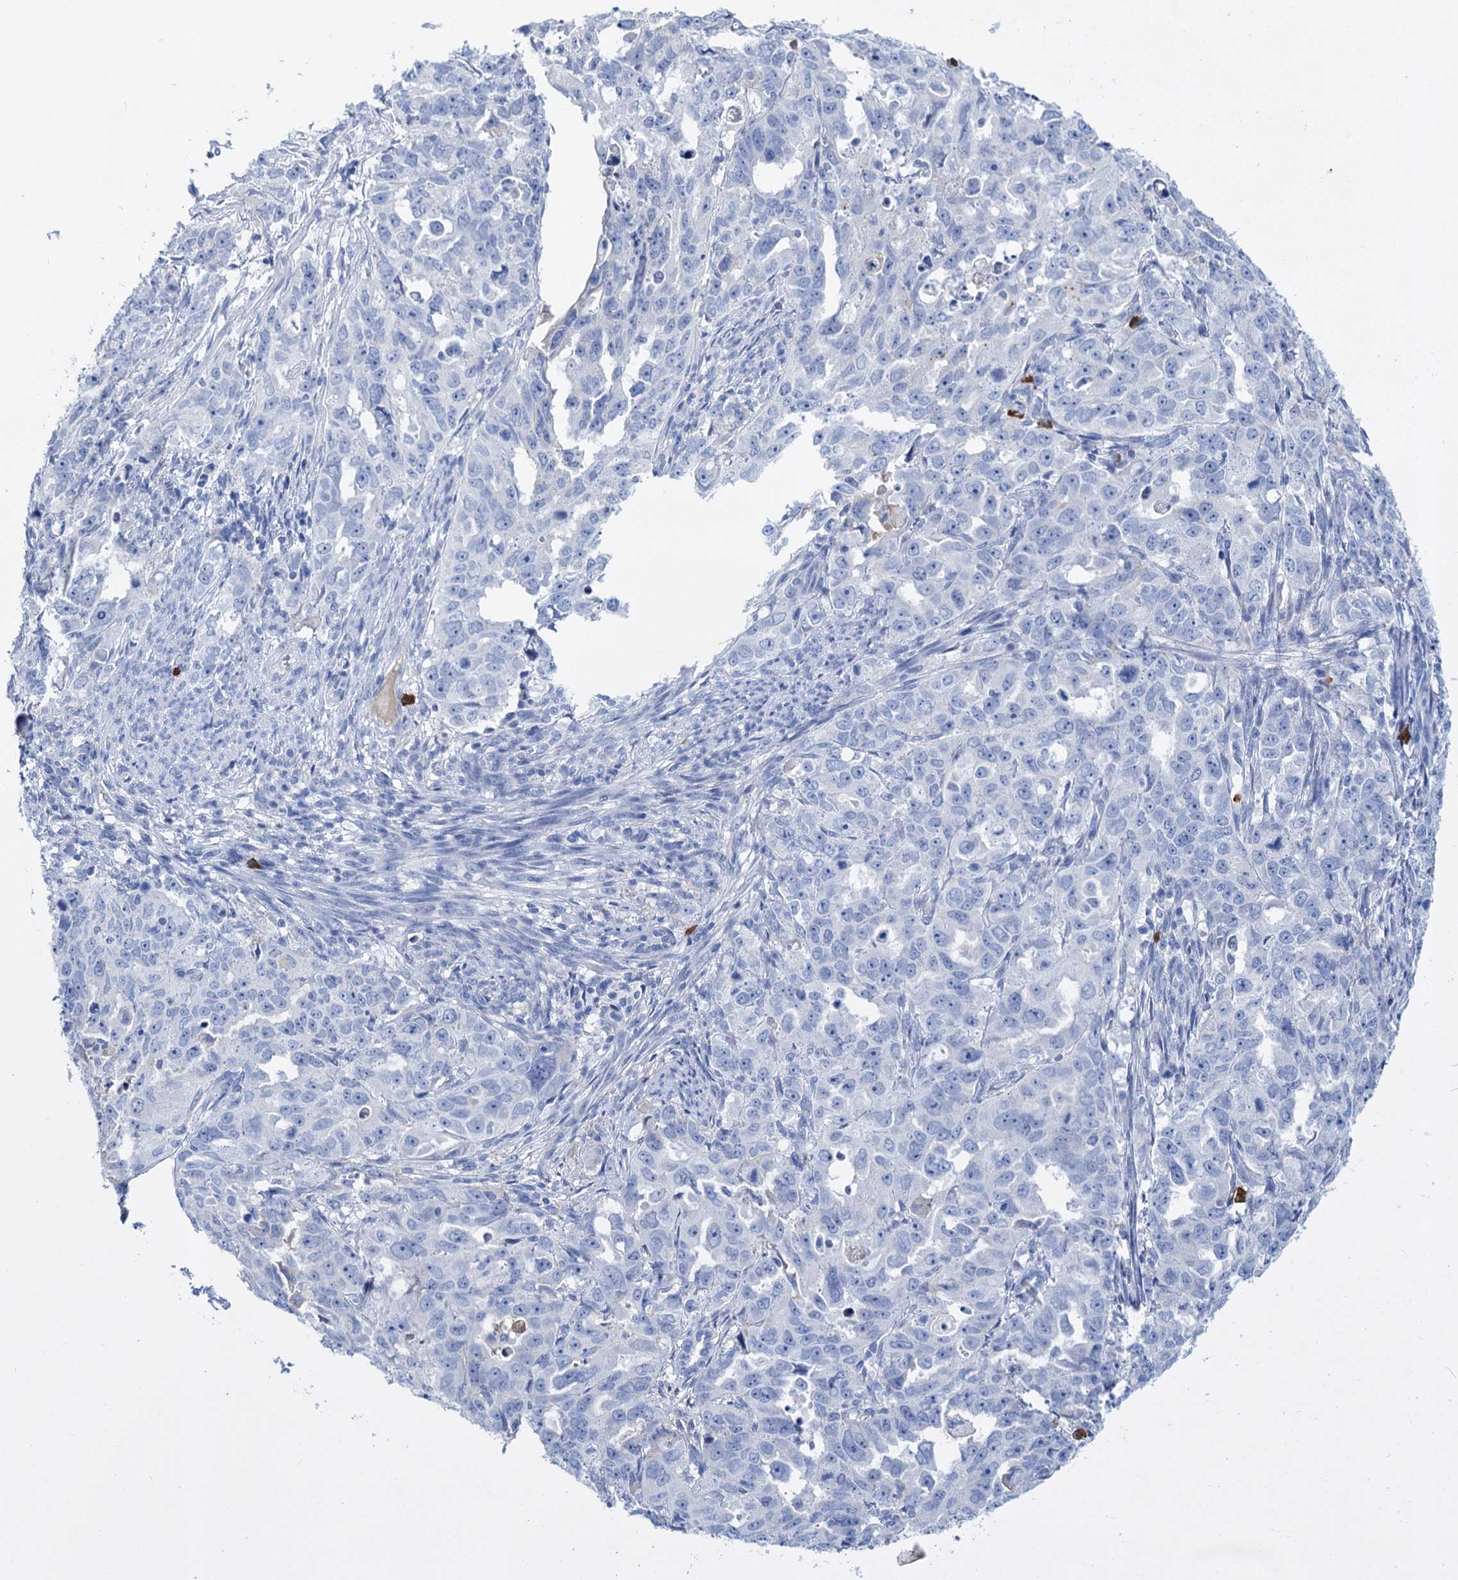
{"staining": {"intensity": "negative", "quantity": "none", "location": "none"}, "tissue": "endometrial cancer", "cell_type": "Tumor cells", "image_type": "cancer", "snomed": [{"axis": "morphology", "description": "Adenocarcinoma, NOS"}, {"axis": "topography", "description": "Endometrium"}], "caption": "IHC of endometrial adenocarcinoma displays no expression in tumor cells.", "gene": "FBXW12", "patient": {"sex": "female", "age": 65}}